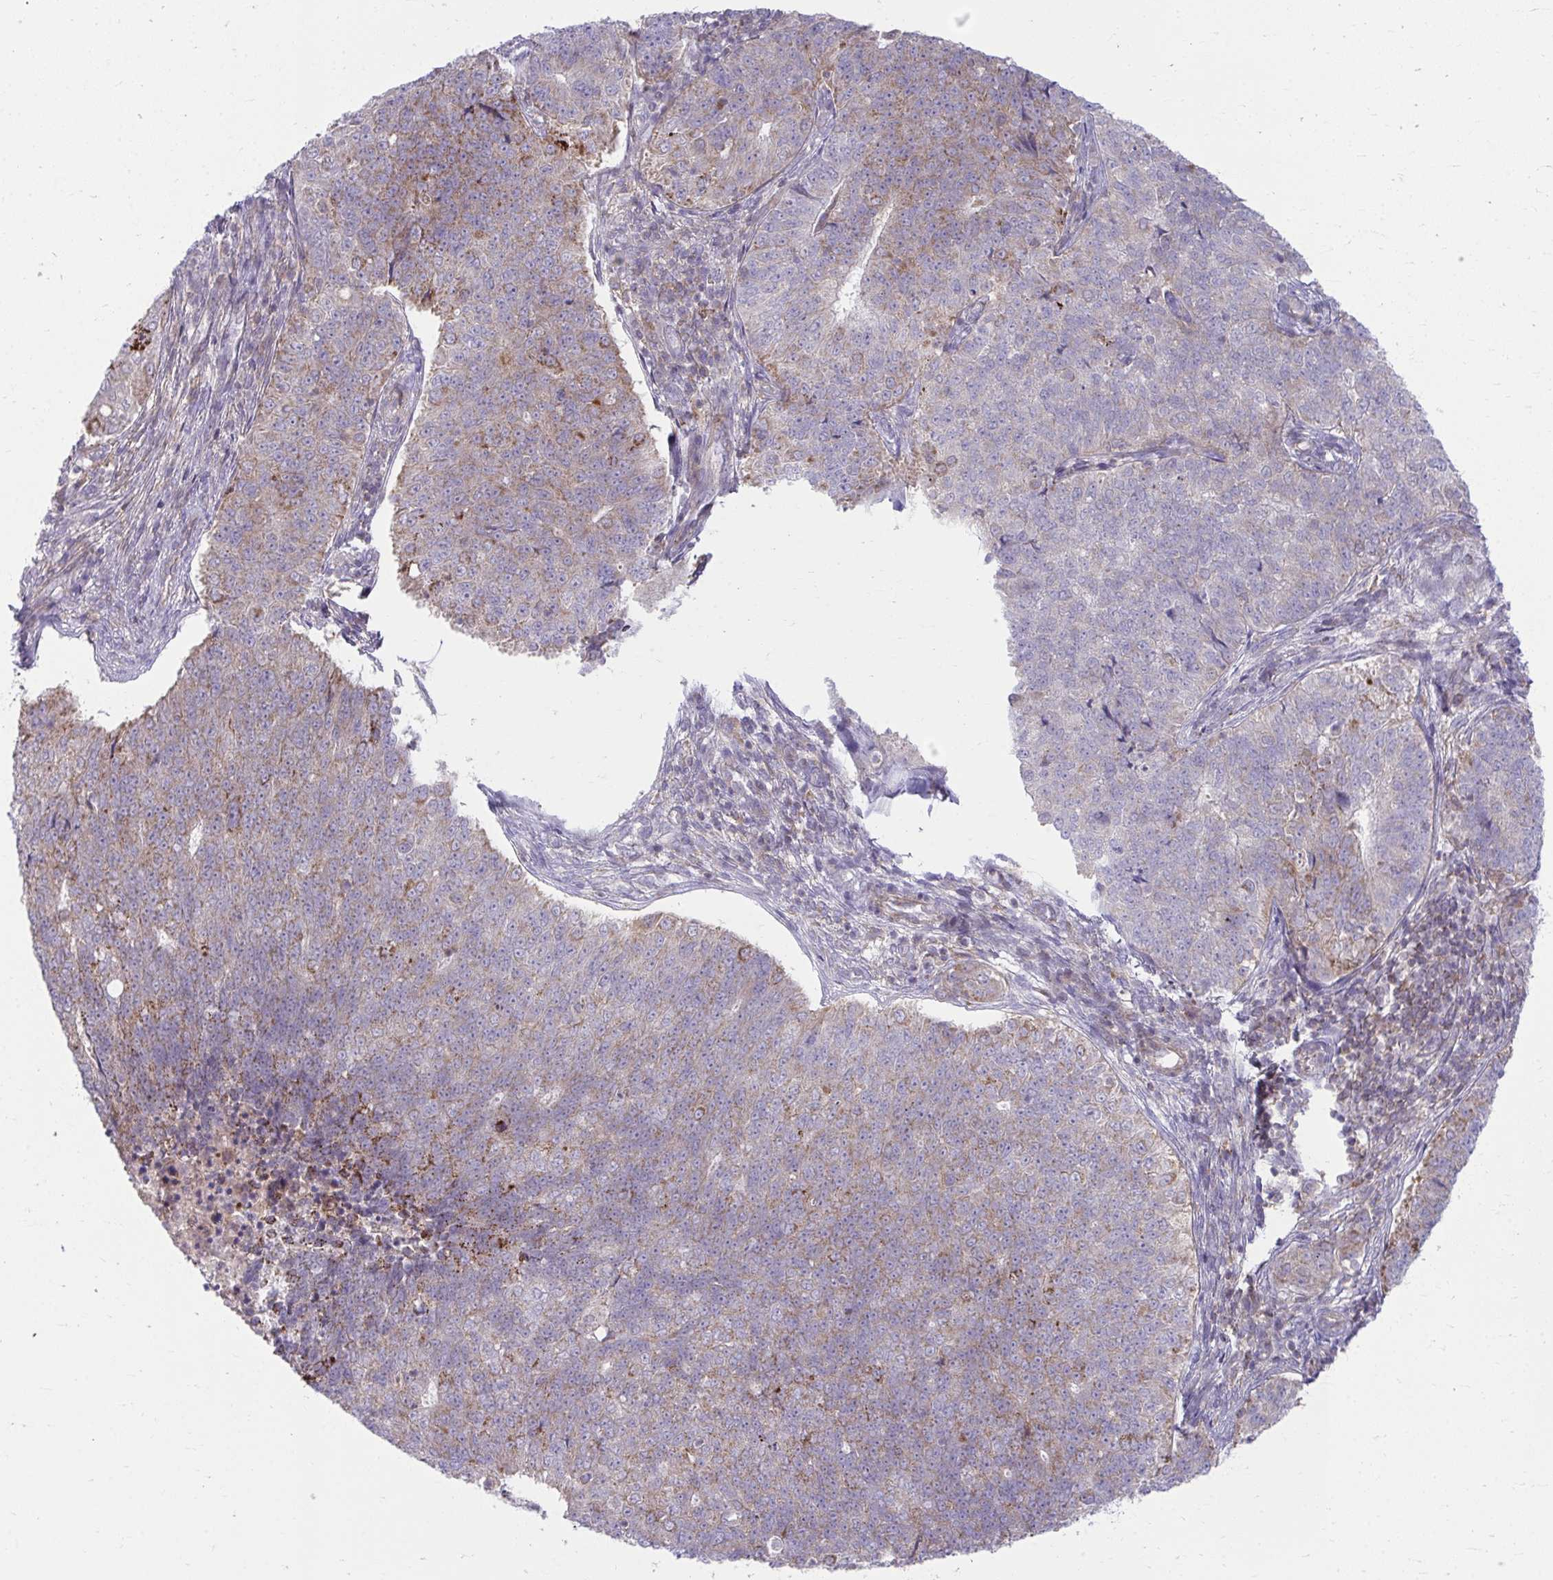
{"staining": {"intensity": "strong", "quantity": "<25%", "location": "cytoplasmic/membranous"}, "tissue": "endometrial cancer", "cell_type": "Tumor cells", "image_type": "cancer", "snomed": [{"axis": "morphology", "description": "Adenocarcinoma, NOS"}, {"axis": "topography", "description": "Endometrium"}], "caption": "Brown immunohistochemical staining in adenocarcinoma (endometrial) reveals strong cytoplasmic/membranous staining in approximately <25% of tumor cells. The protein of interest is stained brown, and the nuclei are stained in blue (DAB IHC with brightfield microscopy, high magnification).", "gene": "C16orf54", "patient": {"sex": "female", "age": 43}}